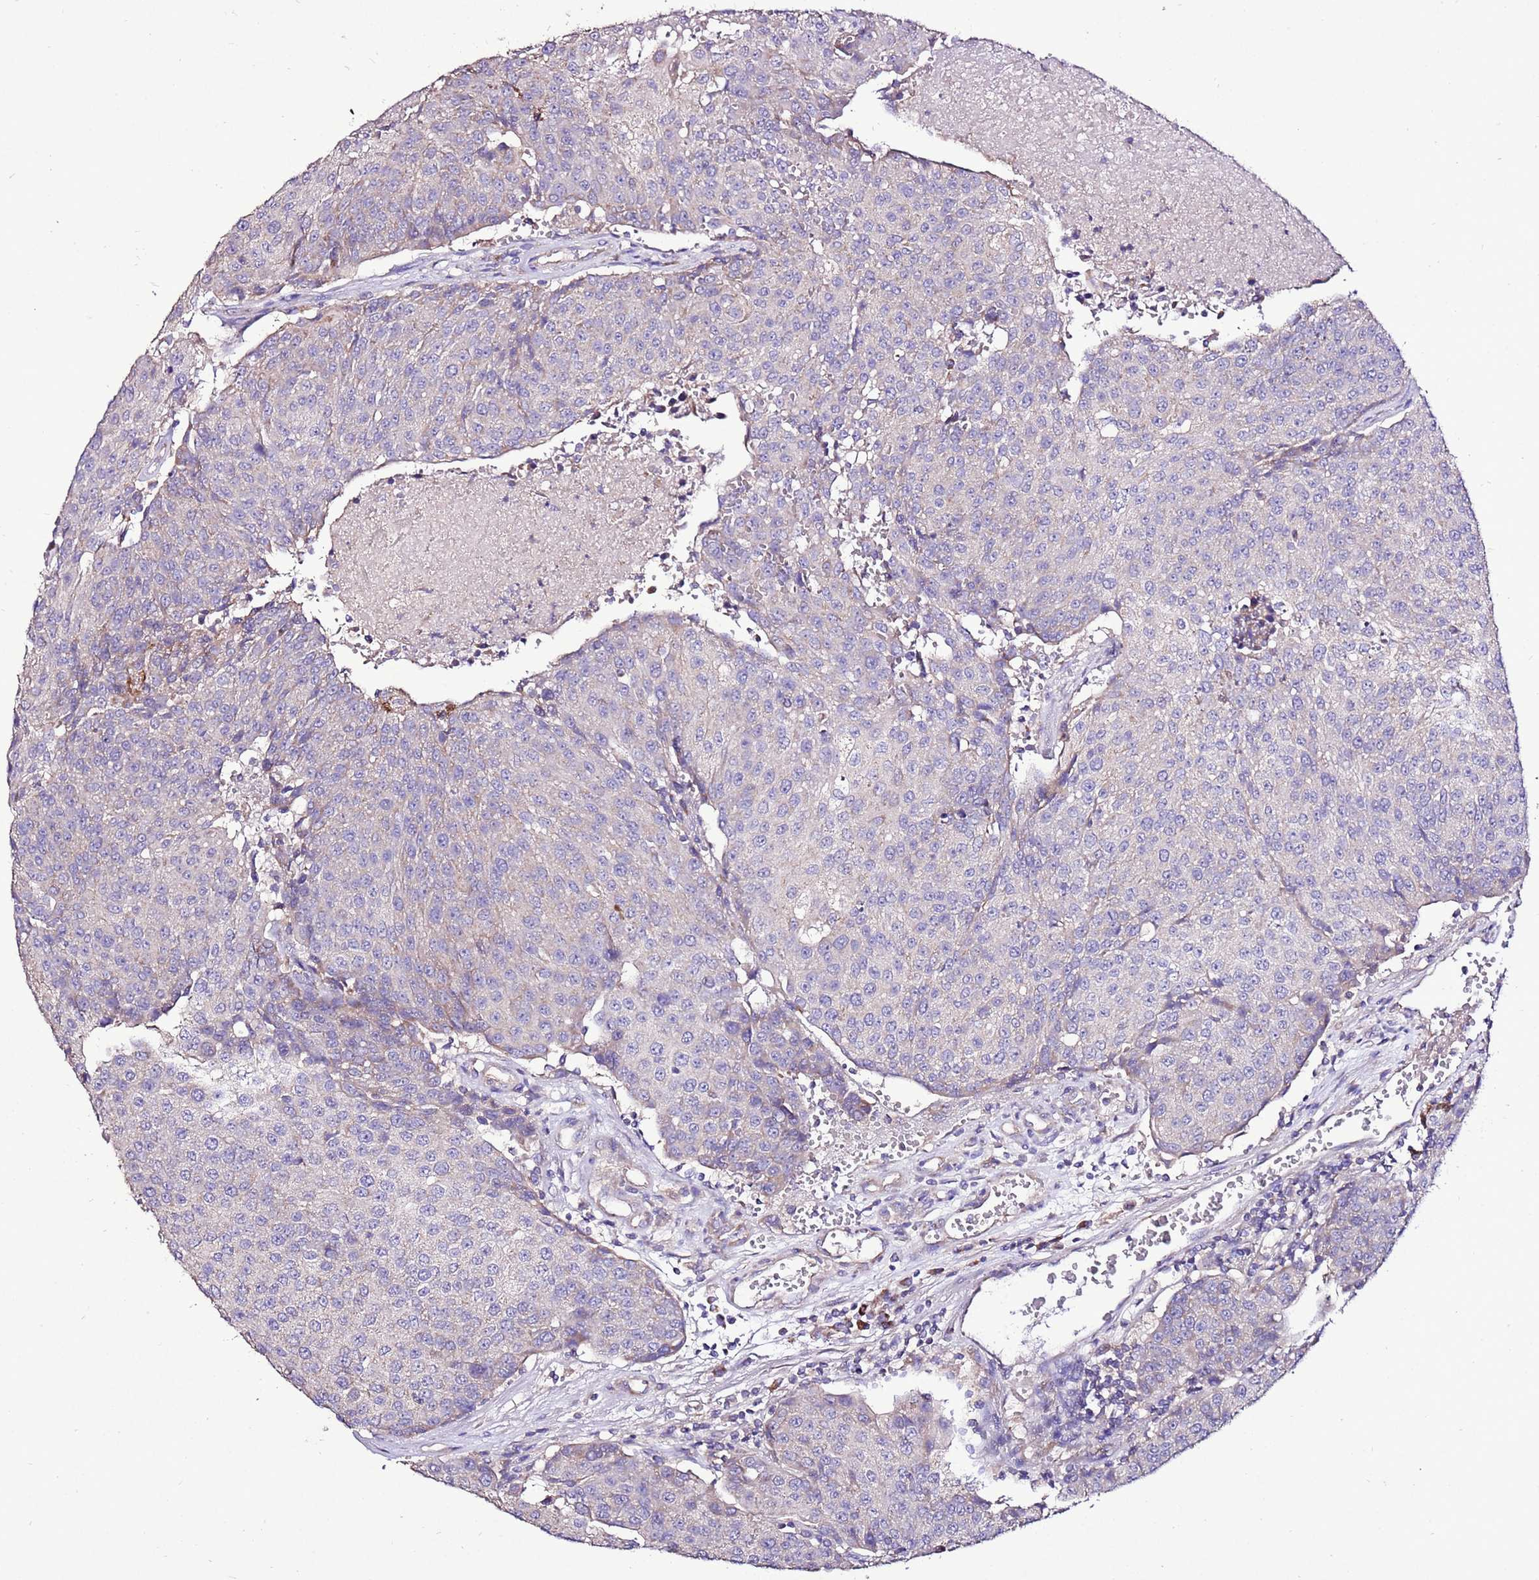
{"staining": {"intensity": "weak", "quantity": "<25%", "location": "cytoplasmic/membranous"}, "tissue": "urothelial cancer", "cell_type": "Tumor cells", "image_type": "cancer", "snomed": [{"axis": "morphology", "description": "Urothelial carcinoma, High grade"}, {"axis": "topography", "description": "Urinary bladder"}], "caption": "An image of urothelial carcinoma (high-grade) stained for a protein exhibits no brown staining in tumor cells.", "gene": "TMEM106C", "patient": {"sex": "female", "age": 85}}